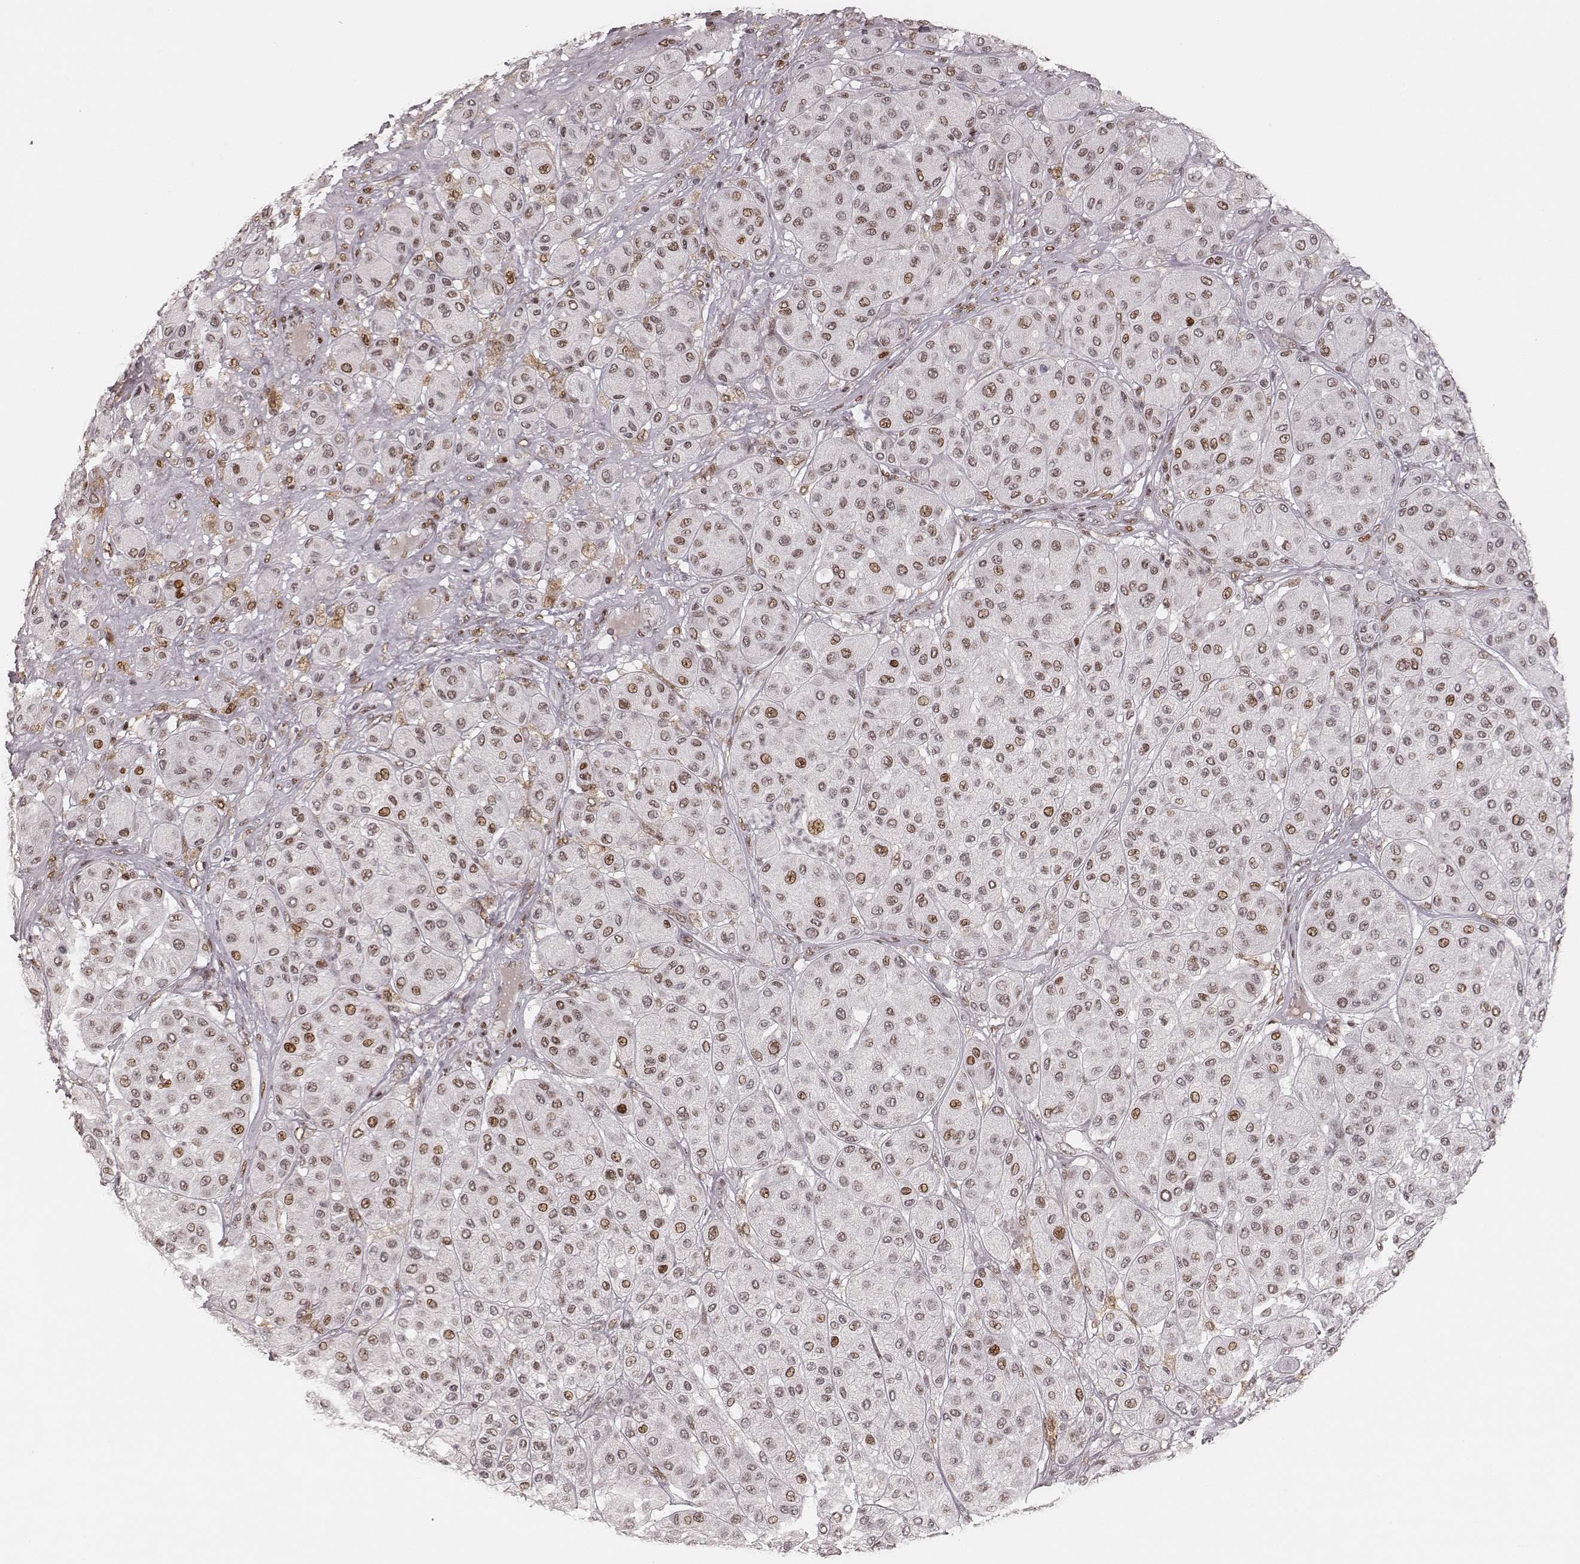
{"staining": {"intensity": "moderate", "quantity": ">75%", "location": "nuclear"}, "tissue": "melanoma", "cell_type": "Tumor cells", "image_type": "cancer", "snomed": [{"axis": "morphology", "description": "Malignant melanoma, Metastatic site"}, {"axis": "topography", "description": "Smooth muscle"}], "caption": "This micrograph displays immunohistochemistry staining of melanoma, with medium moderate nuclear staining in about >75% of tumor cells.", "gene": "HNRNPC", "patient": {"sex": "male", "age": 41}}